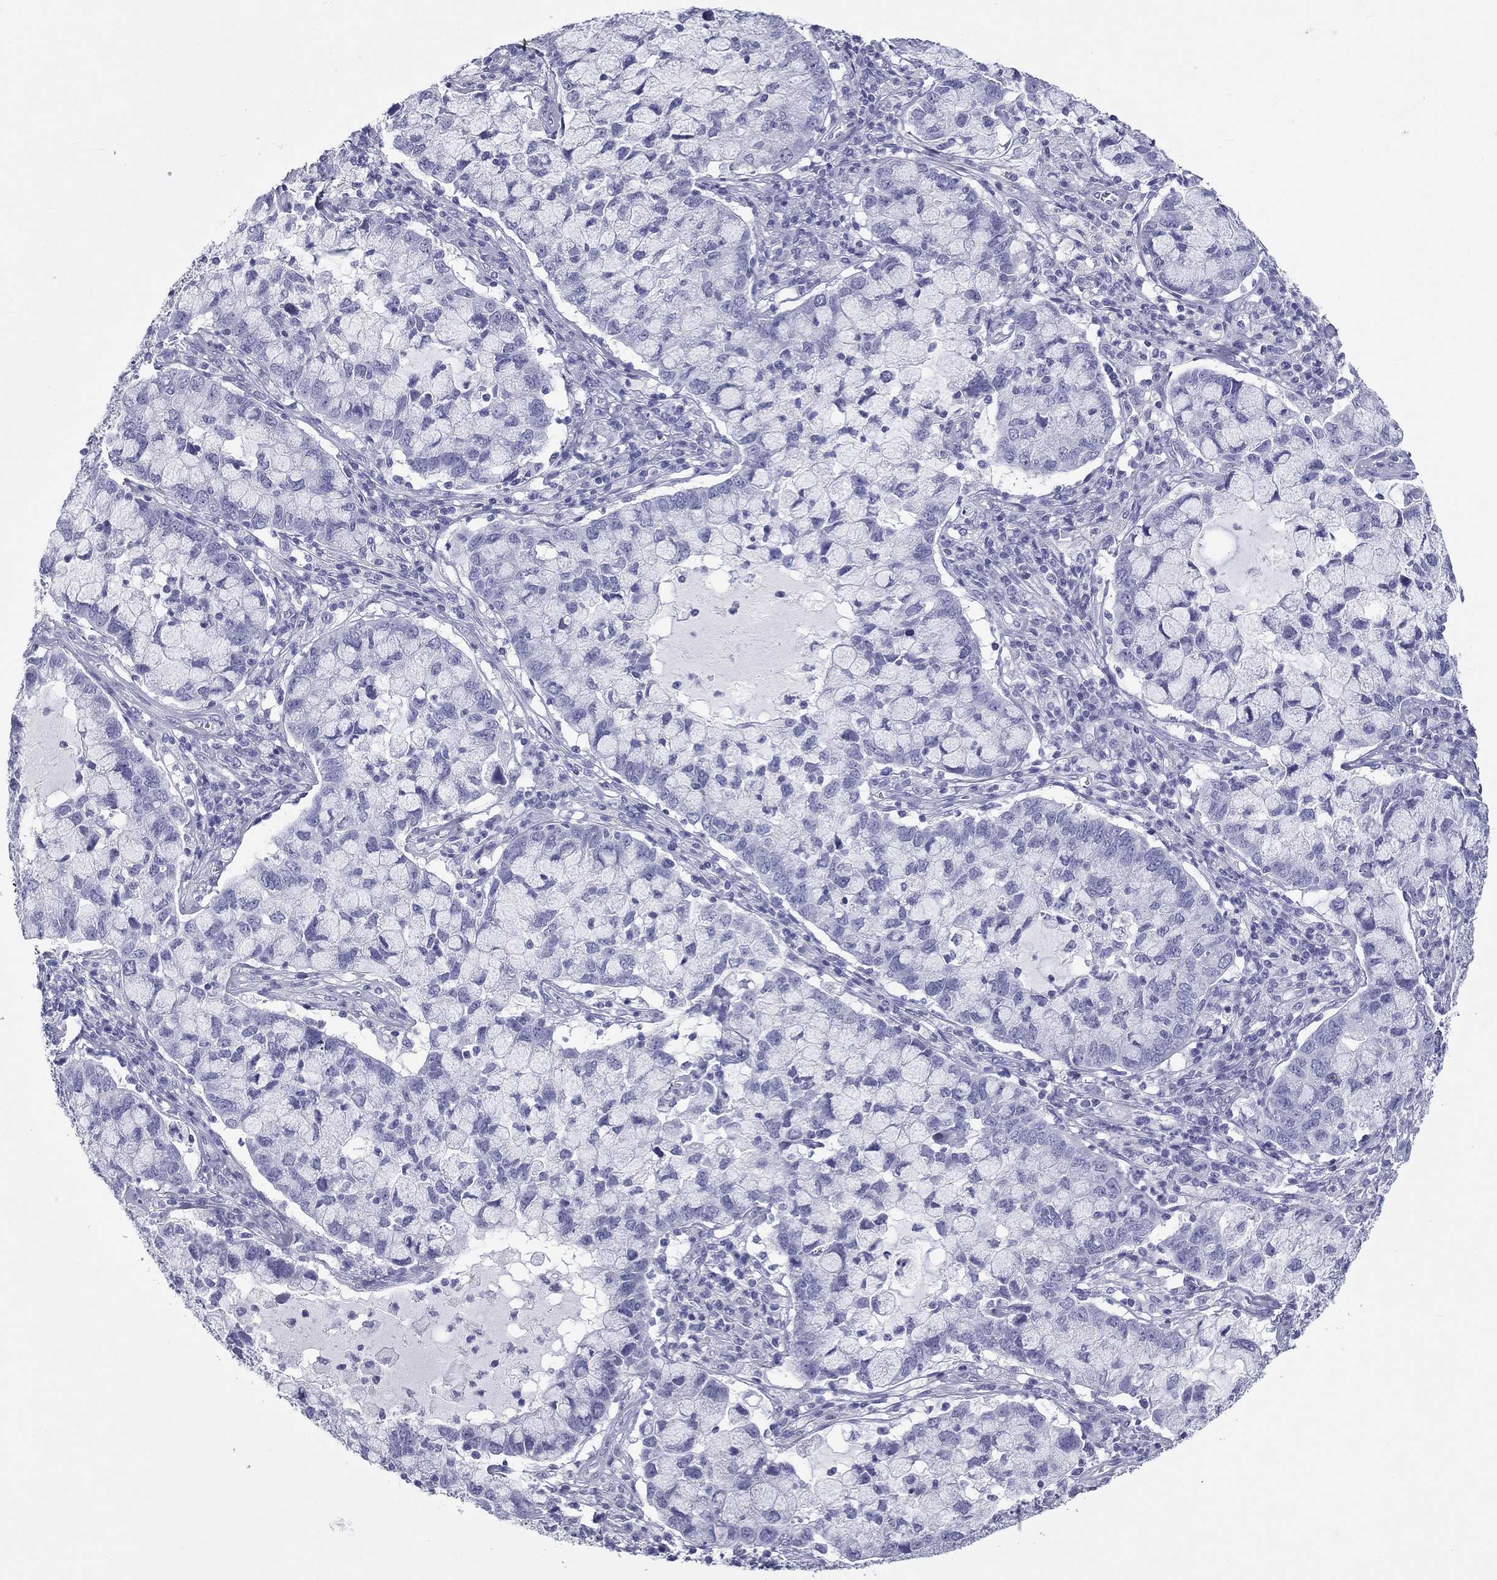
{"staining": {"intensity": "negative", "quantity": "none", "location": "none"}, "tissue": "cervical cancer", "cell_type": "Tumor cells", "image_type": "cancer", "snomed": [{"axis": "morphology", "description": "Adenocarcinoma, NOS"}, {"axis": "topography", "description": "Cervix"}], "caption": "An immunohistochemistry (IHC) histopathology image of cervical adenocarcinoma is shown. There is no staining in tumor cells of cervical adenocarcinoma. (DAB IHC visualized using brightfield microscopy, high magnification).", "gene": "DNALI1", "patient": {"sex": "female", "age": 40}}